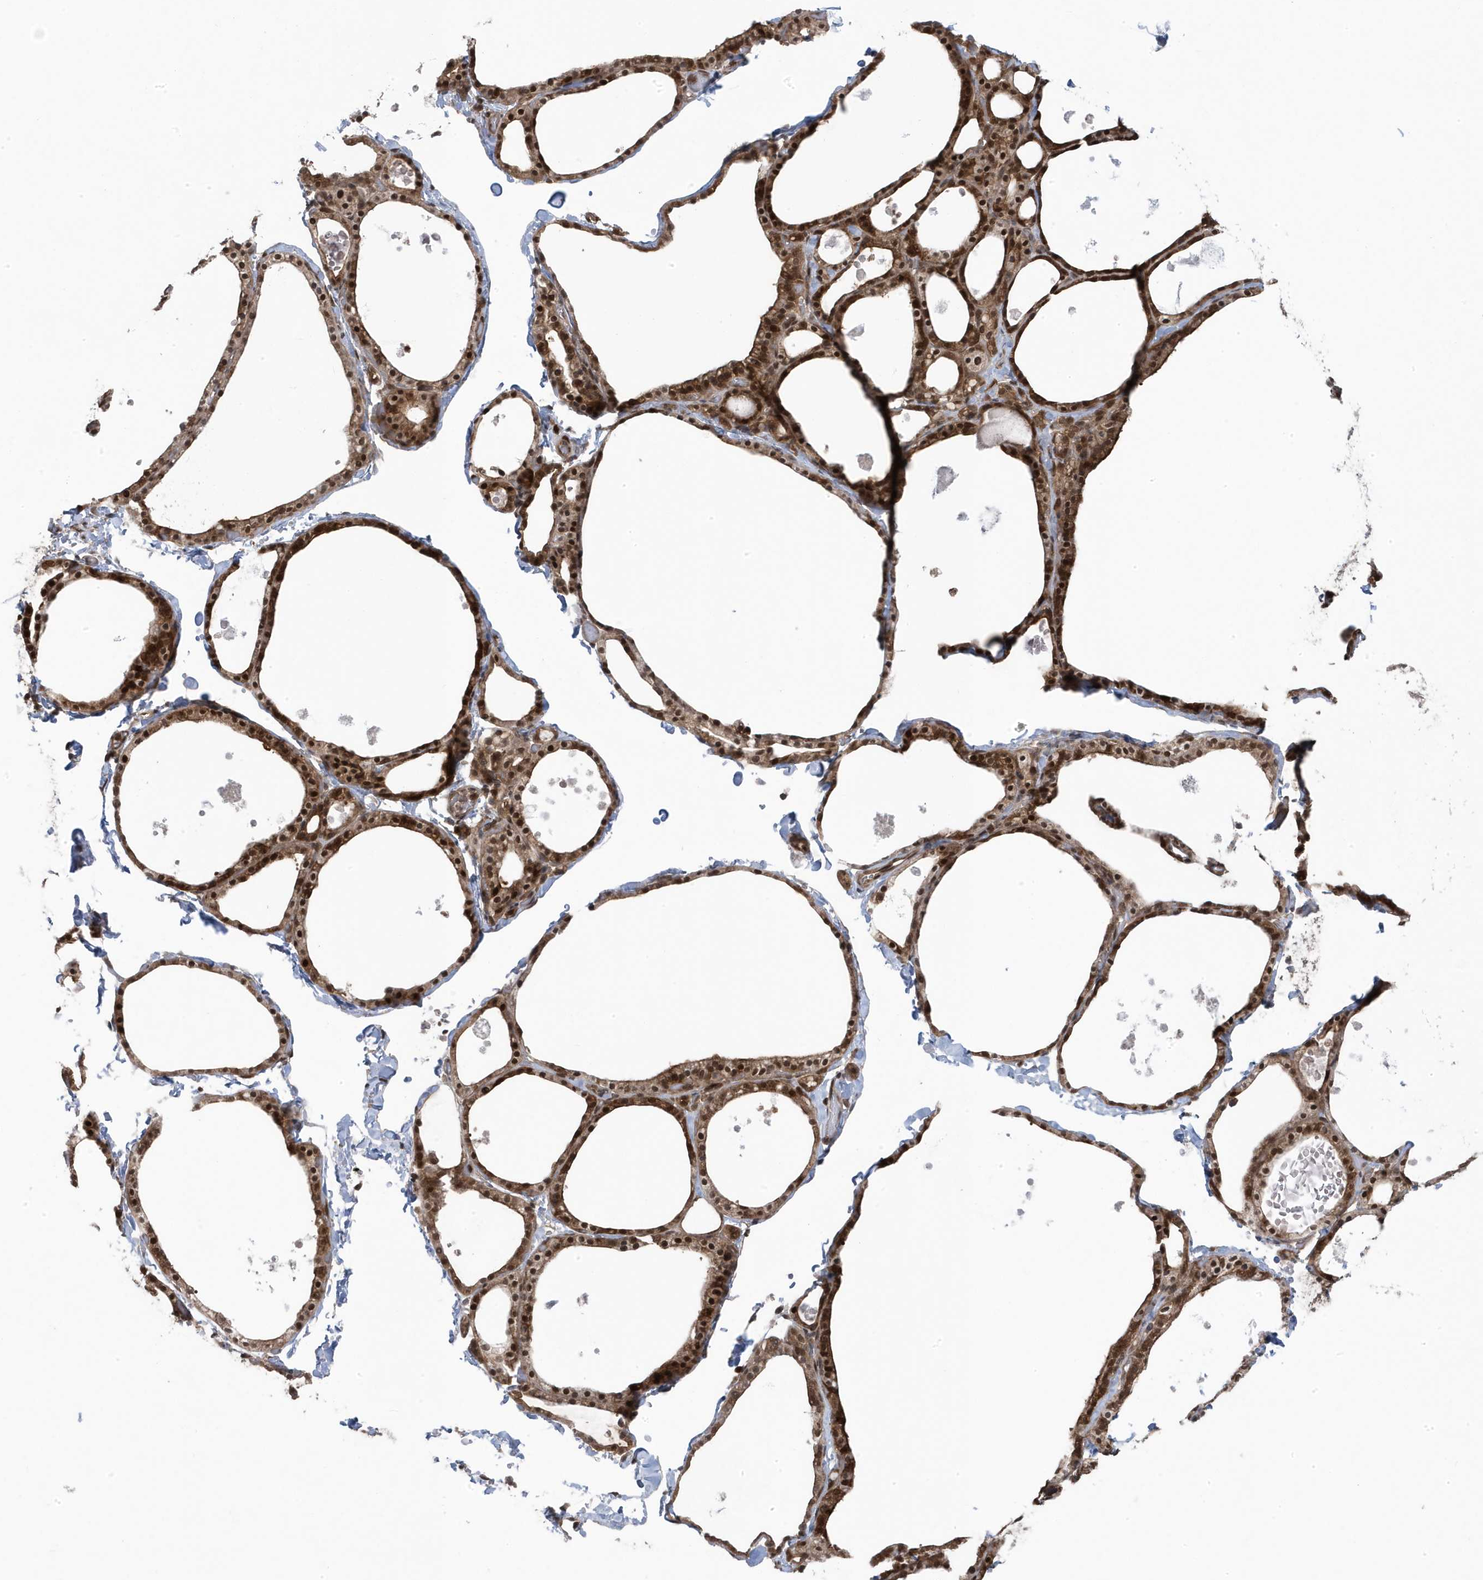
{"staining": {"intensity": "strong", "quantity": ">75%", "location": "cytoplasmic/membranous,nuclear"}, "tissue": "thyroid gland", "cell_type": "Glandular cells", "image_type": "normal", "snomed": [{"axis": "morphology", "description": "Normal tissue, NOS"}, {"axis": "topography", "description": "Thyroid gland"}], "caption": "Protein analysis of normal thyroid gland displays strong cytoplasmic/membranous,nuclear expression in about >75% of glandular cells. The protein of interest is stained brown, and the nuclei are stained in blue (DAB (3,3'-diaminobenzidine) IHC with brightfield microscopy, high magnification).", "gene": "MAPK1IP1L", "patient": {"sex": "male", "age": 56}}